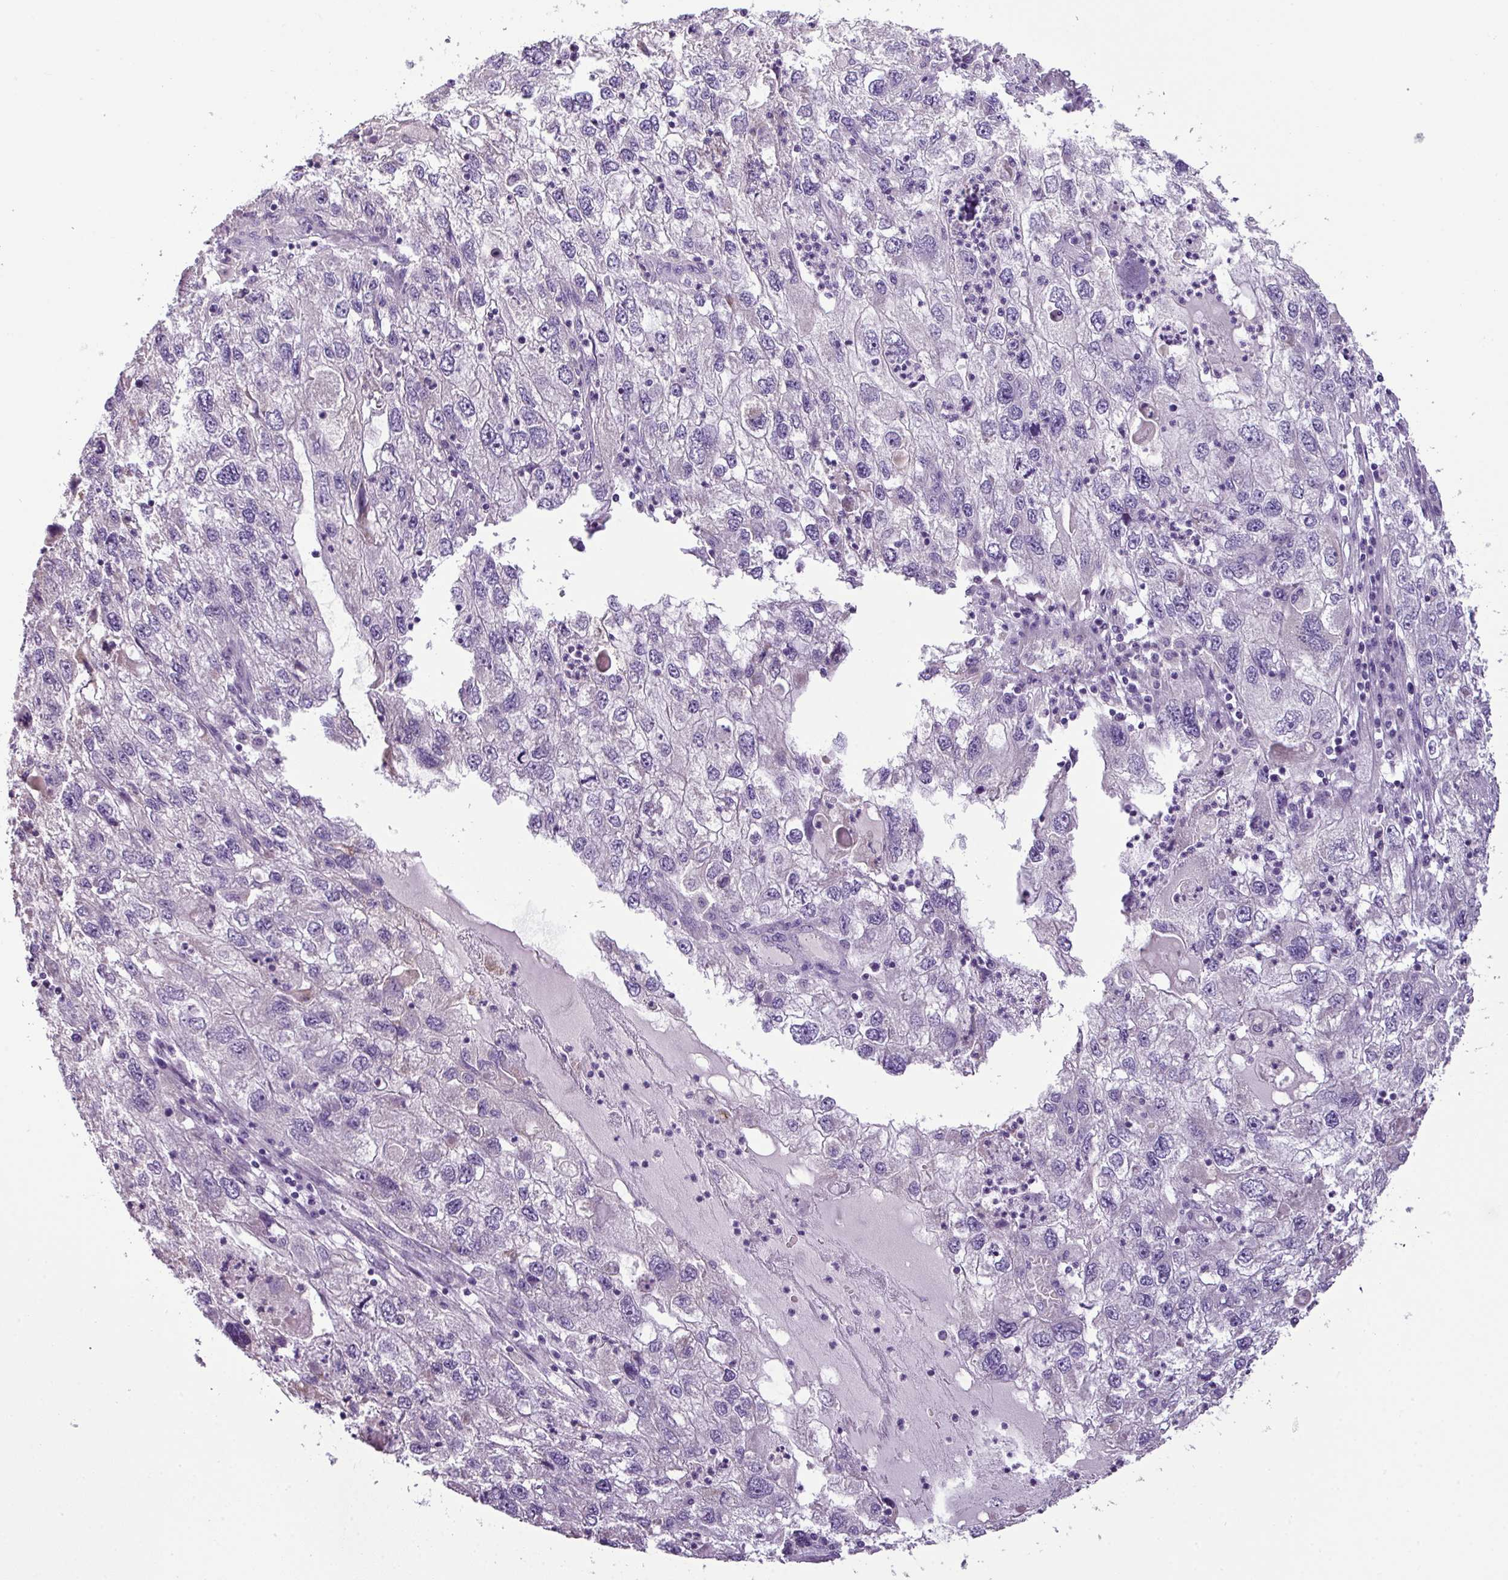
{"staining": {"intensity": "negative", "quantity": "none", "location": "none"}, "tissue": "endometrial cancer", "cell_type": "Tumor cells", "image_type": "cancer", "snomed": [{"axis": "morphology", "description": "Adenocarcinoma, NOS"}, {"axis": "topography", "description": "Endometrium"}], "caption": "A high-resolution histopathology image shows immunohistochemistry staining of endometrial cancer (adenocarcinoma), which demonstrates no significant staining in tumor cells. (DAB IHC visualized using brightfield microscopy, high magnification).", "gene": "PIK3R5", "patient": {"sex": "female", "age": 49}}